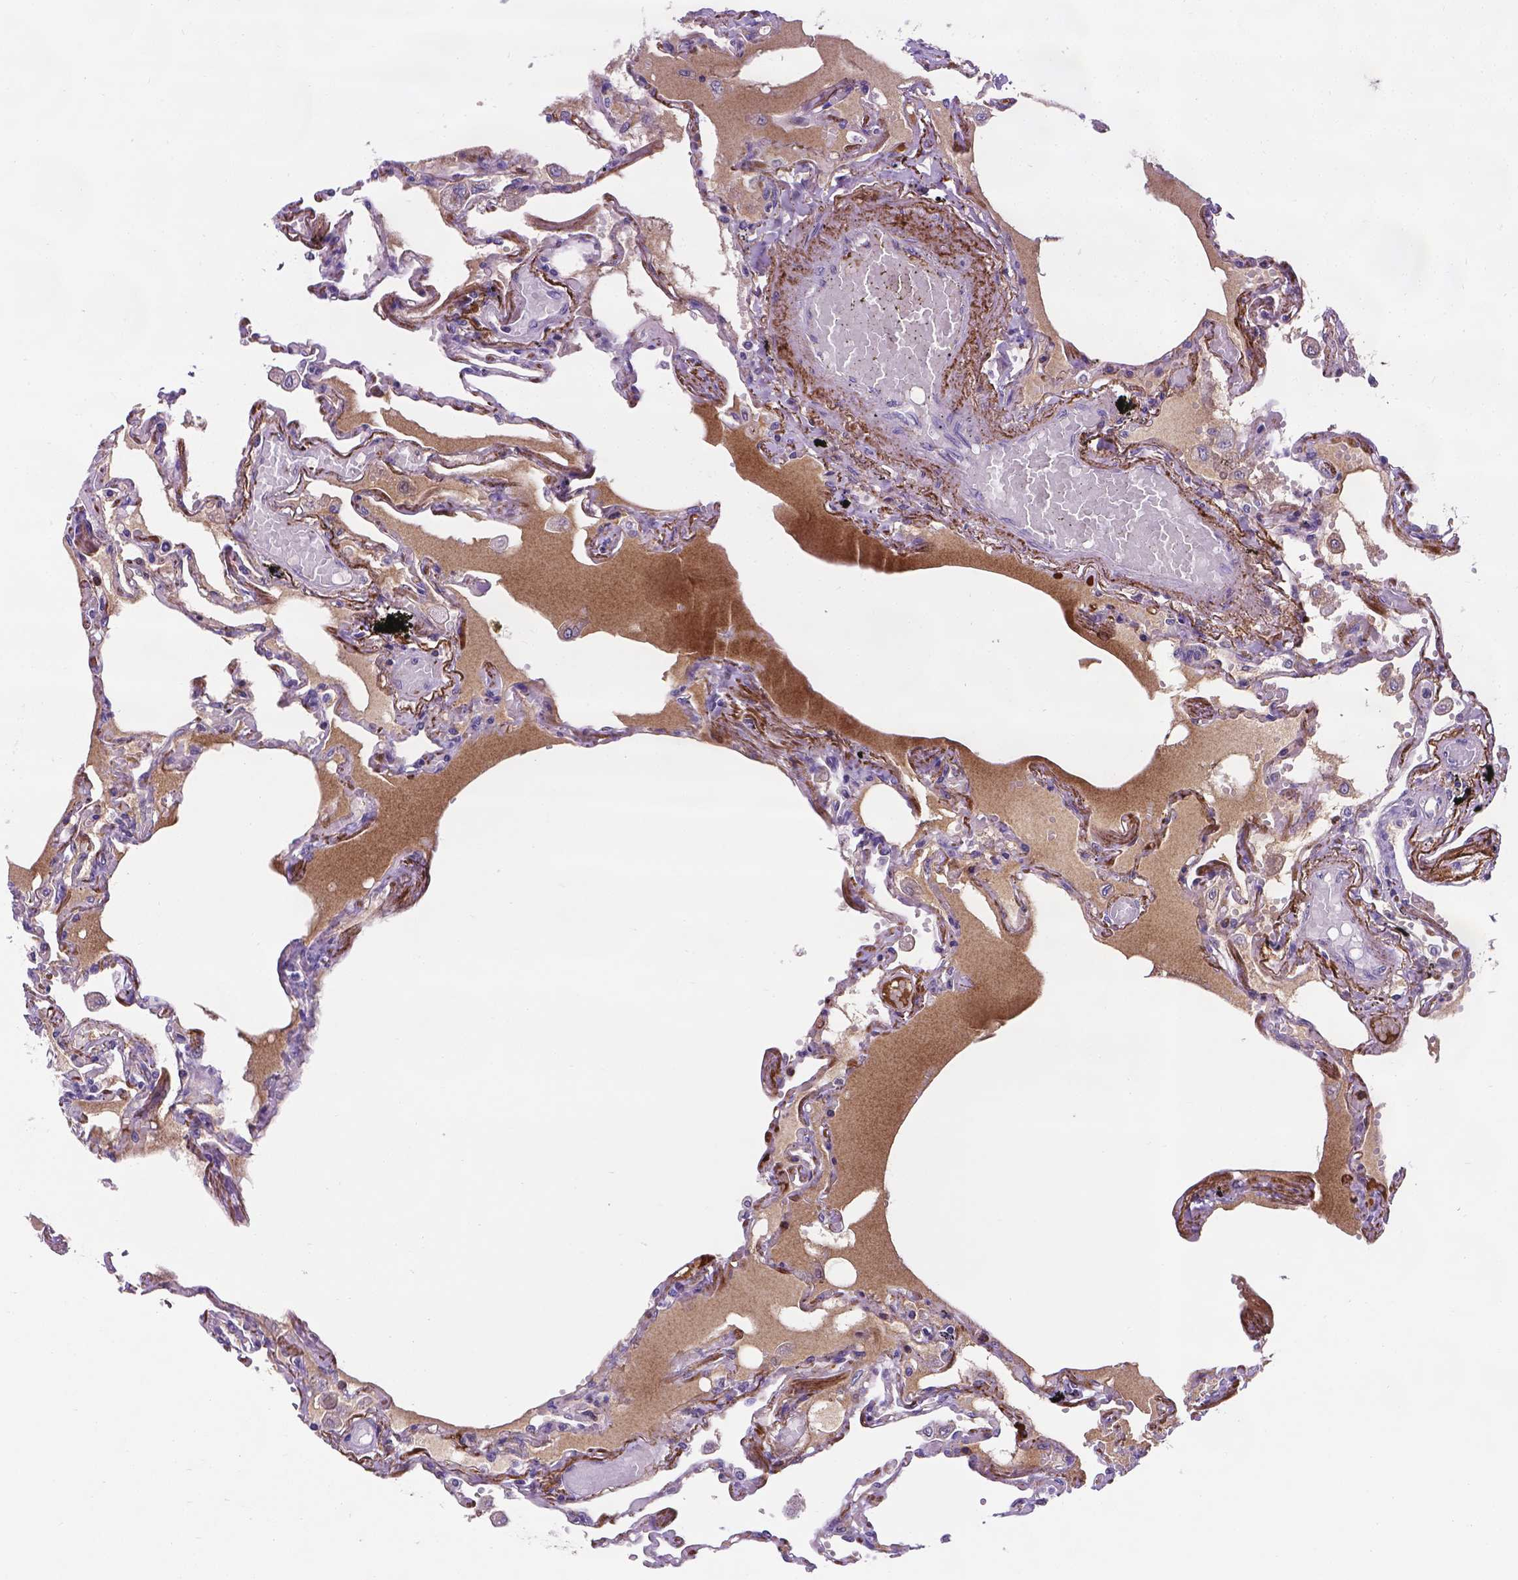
{"staining": {"intensity": "negative", "quantity": "none", "location": "none"}, "tissue": "lung", "cell_type": "Alveolar cells", "image_type": "normal", "snomed": [{"axis": "morphology", "description": "Normal tissue, NOS"}, {"axis": "morphology", "description": "Adenocarcinoma, NOS"}, {"axis": "topography", "description": "Cartilage tissue"}, {"axis": "topography", "description": "Lung"}], "caption": "DAB immunohistochemical staining of unremarkable human lung demonstrates no significant positivity in alveolar cells. (Stains: DAB immunohistochemistry with hematoxylin counter stain, Microscopy: brightfield microscopy at high magnification).", "gene": "APOE", "patient": {"sex": "female", "age": 67}}